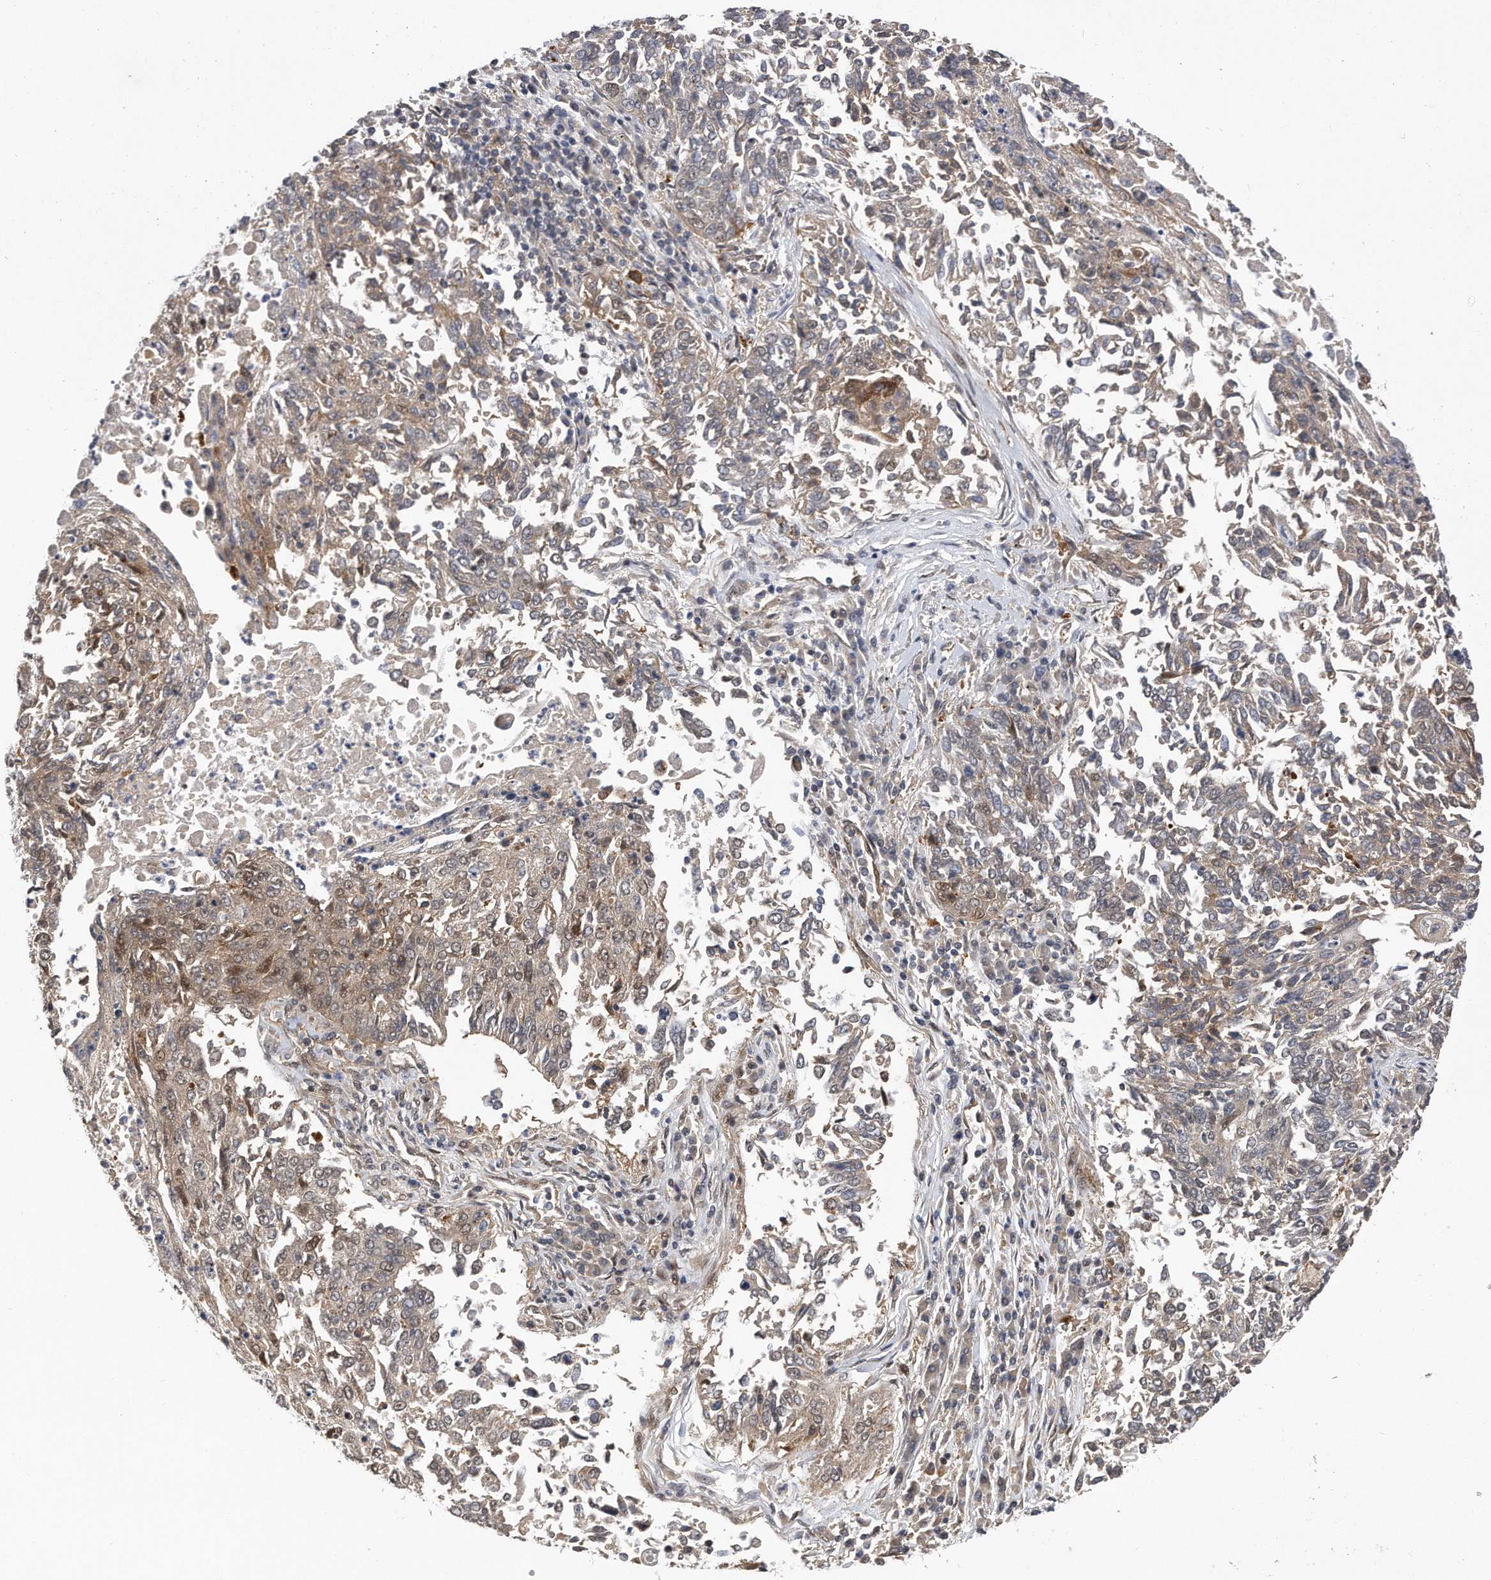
{"staining": {"intensity": "weak", "quantity": "<25%", "location": "cytoplasmic/membranous,nuclear"}, "tissue": "lung cancer", "cell_type": "Tumor cells", "image_type": "cancer", "snomed": [{"axis": "morphology", "description": "Normal tissue, NOS"}, {"axis": "morphology", "description": "Squamous cell carcinoma, NOS"}, {"axis": "topography", "description": "Cartilage tissue"}, {"axis": "topography", "description": "Bronchus"}, {"axis": "topography", "description": "Lung"}, {"axis": "topography", "description": "Peripheral nerve tissue"}], "caption": "An IHC micrograph of lung squamous cell carcinoma is shown. There is no staining in tumor cells of lung squamous cell carcinoma. (DAB (3,3'-diaminobenzidine) immunohistochemistry (IHC) visualized using brightfield microscopy, high magnification).", "gene": "RWDD2A", "patient": {"sex": "female", "age": 49}}